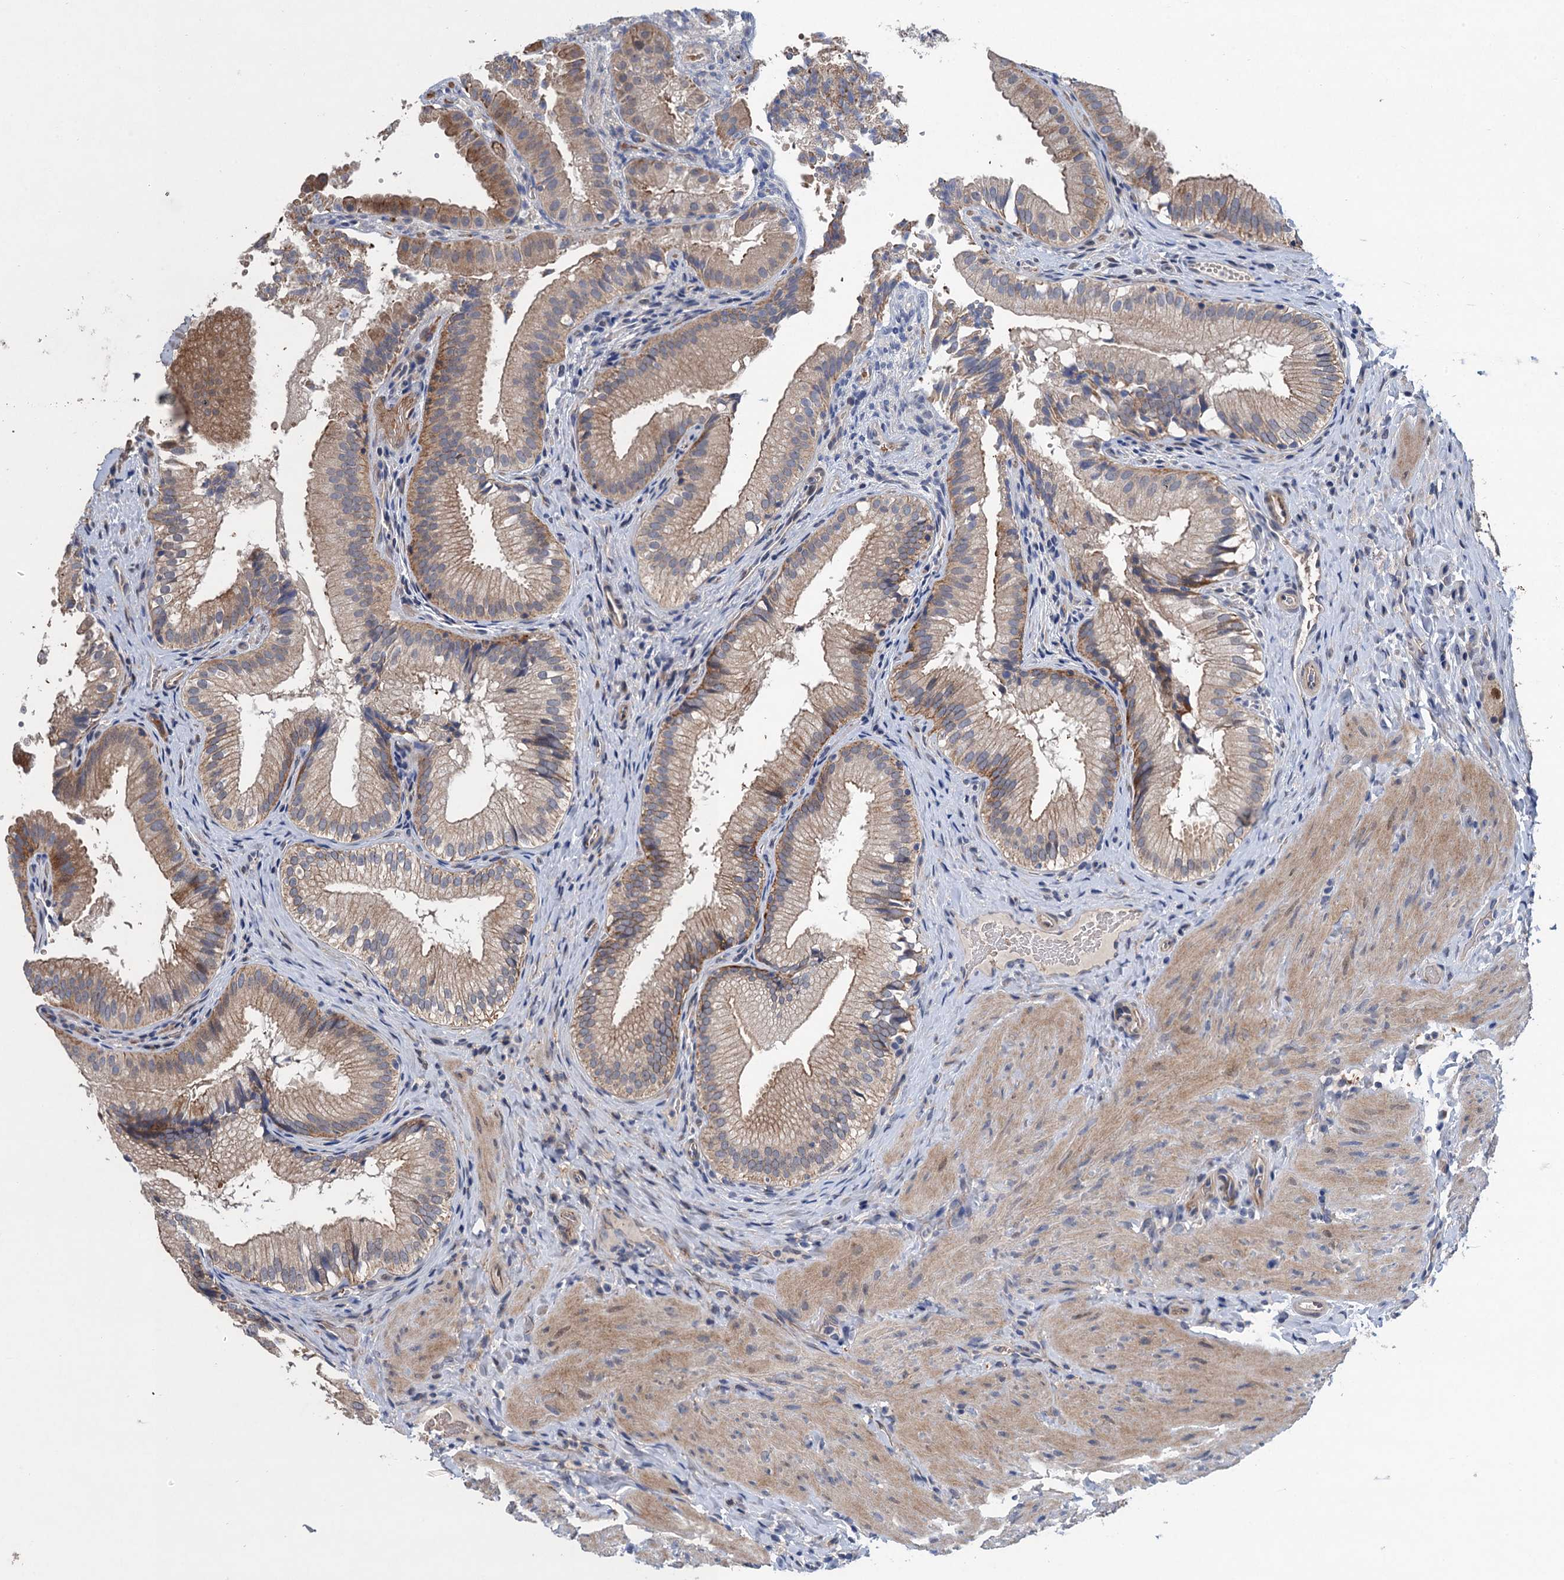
{"staining": {"intensity": "moderate", "quantity": "<25%", "location": "cytoplasmic/membranous"}, "tissue": "gallbladder", "cell_type": "Glandular cells", "image_type": "normal", "snomed": [{"axis": "morphology", "description": "Normal tissue, NOS"}, {"axis": "topography", "description": "Gallbladder"}], "caption": "Immunohistochemistry (IHC) (DAB) staining of normal human gallbladder displays moderate cytoplasmic/membranous protein staining in approximately <25% of glandular cells.", "gene": "TRAF7", "patient": {"sex": "female", "age": 30}}